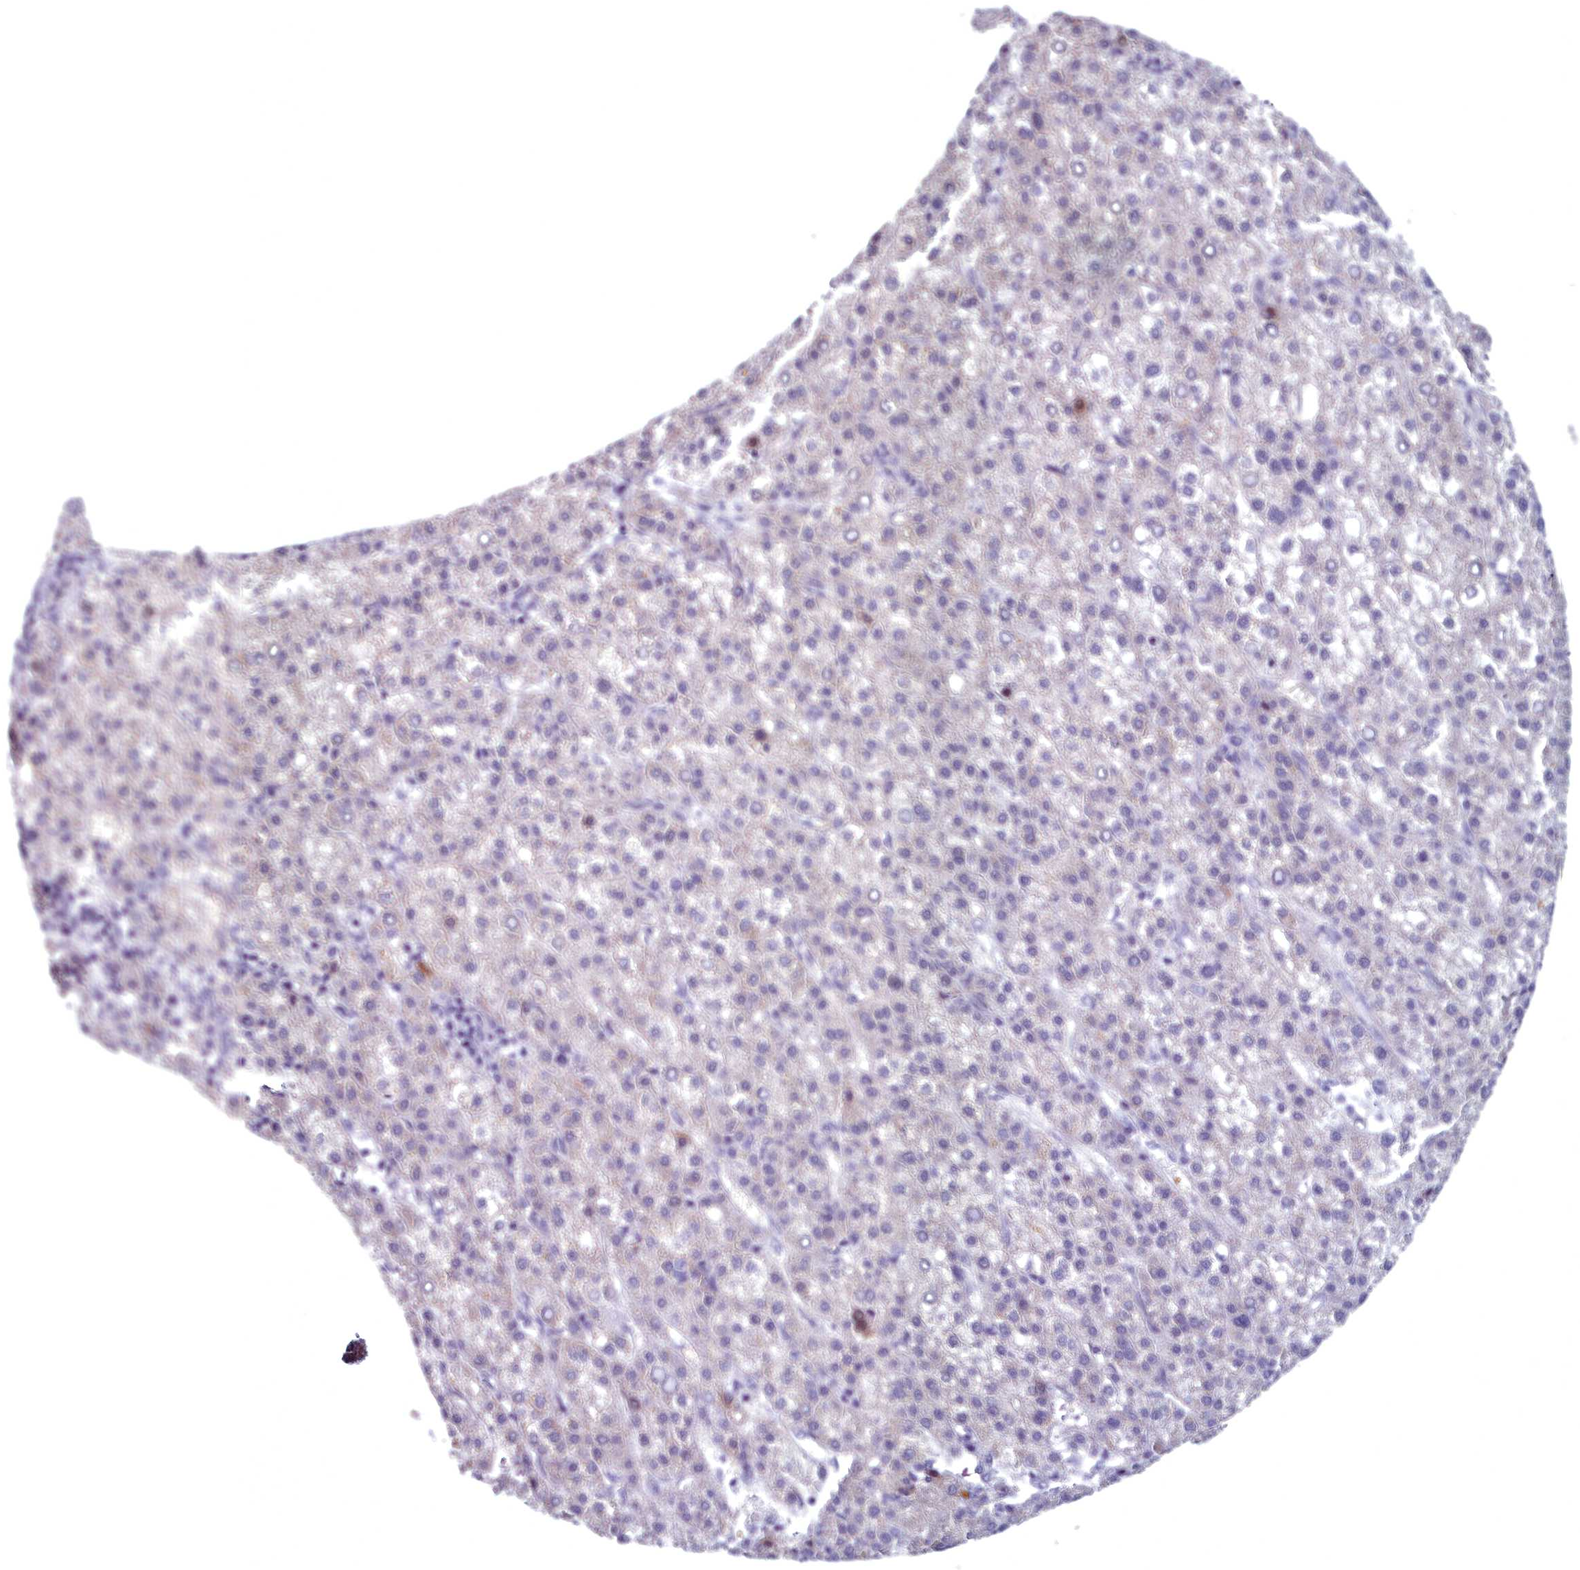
{"staining": {"intensity": "negative", "quantity": "none", "location": "none"}, "tissue": "liver cancer", "cell_type": "Tumor cells", "image_type": "cancer", "snomed": [{"axis": "morphology", "description": "Carcinoma, Hepatocellular, NOS"}, {"axis": "topography", "description": "Liver"}], "caption": "Immunohistochemical staining of hepatocellular carcinoma (liver) reveals no significant expression in tumor cells.", "gene": "ARL15", "patient": {"sex": "female", "age": 58}}